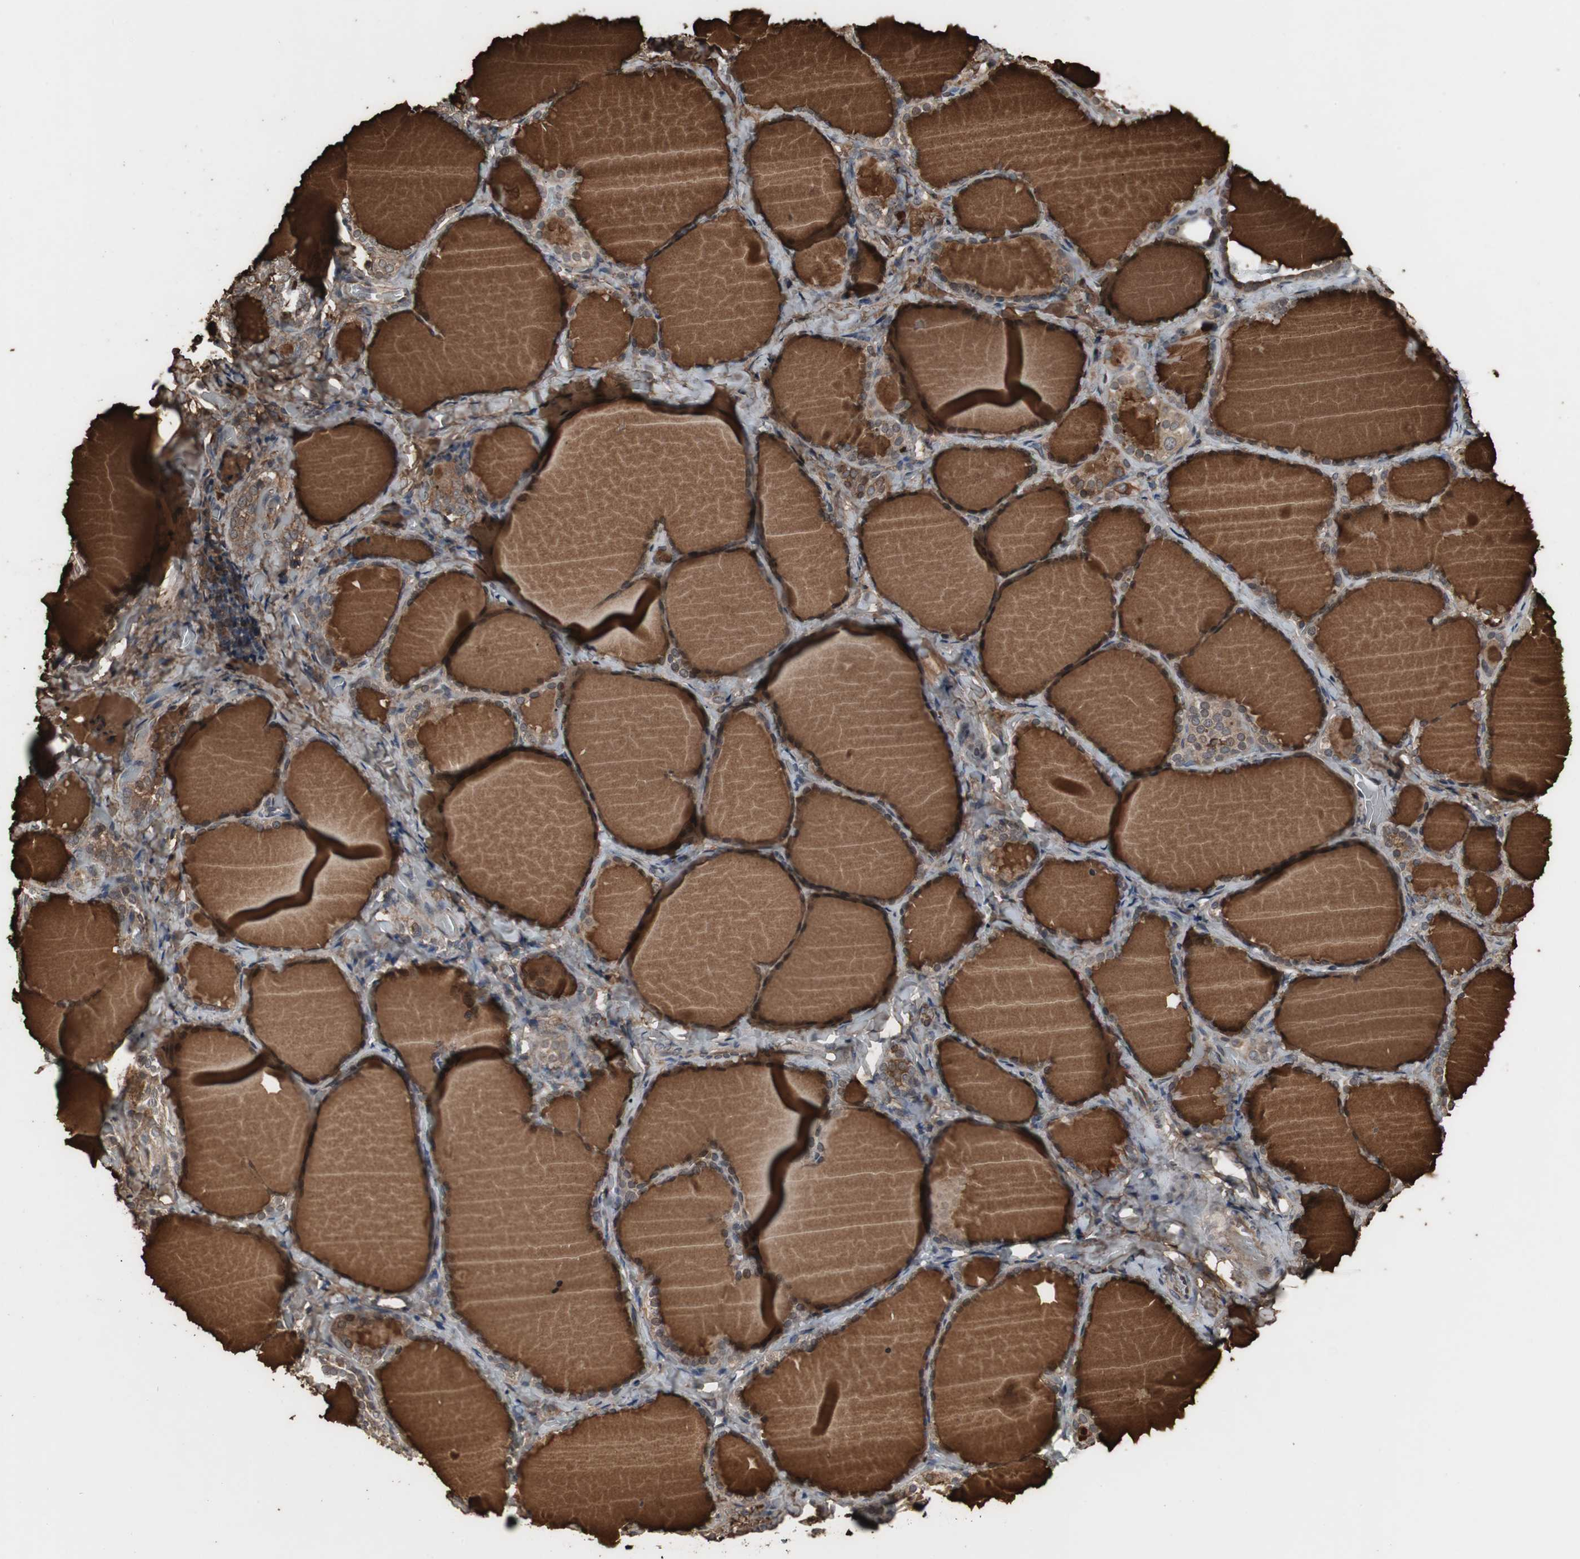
{"staining": {"intensity": "weak", "quantity": ">75%", "location": "cytoplasmic/membranous"}, "tissue": "thyroid gland", "cell_type": "Glandular cells", "image_type": "normal", "snomed": [{"axis": "morphology", "description": "Normal tissue, NOS"}, {"axis": "morphology", "description": "Papillary adenocarcinoma, NOS"}, {"axis": "topography", "description": "Thyroid gland"}], "caption": "DAB (3,3'-diaminobenzidine) immunohistochemical staining of normal thyroid gland reveals weak cytoplasmic/membranous protein positivity in about >75% of glandular cells. Nuclei are stained in blue.", "gene": "ATP2B2", "patient": {"sex": "female", "age": 30}}